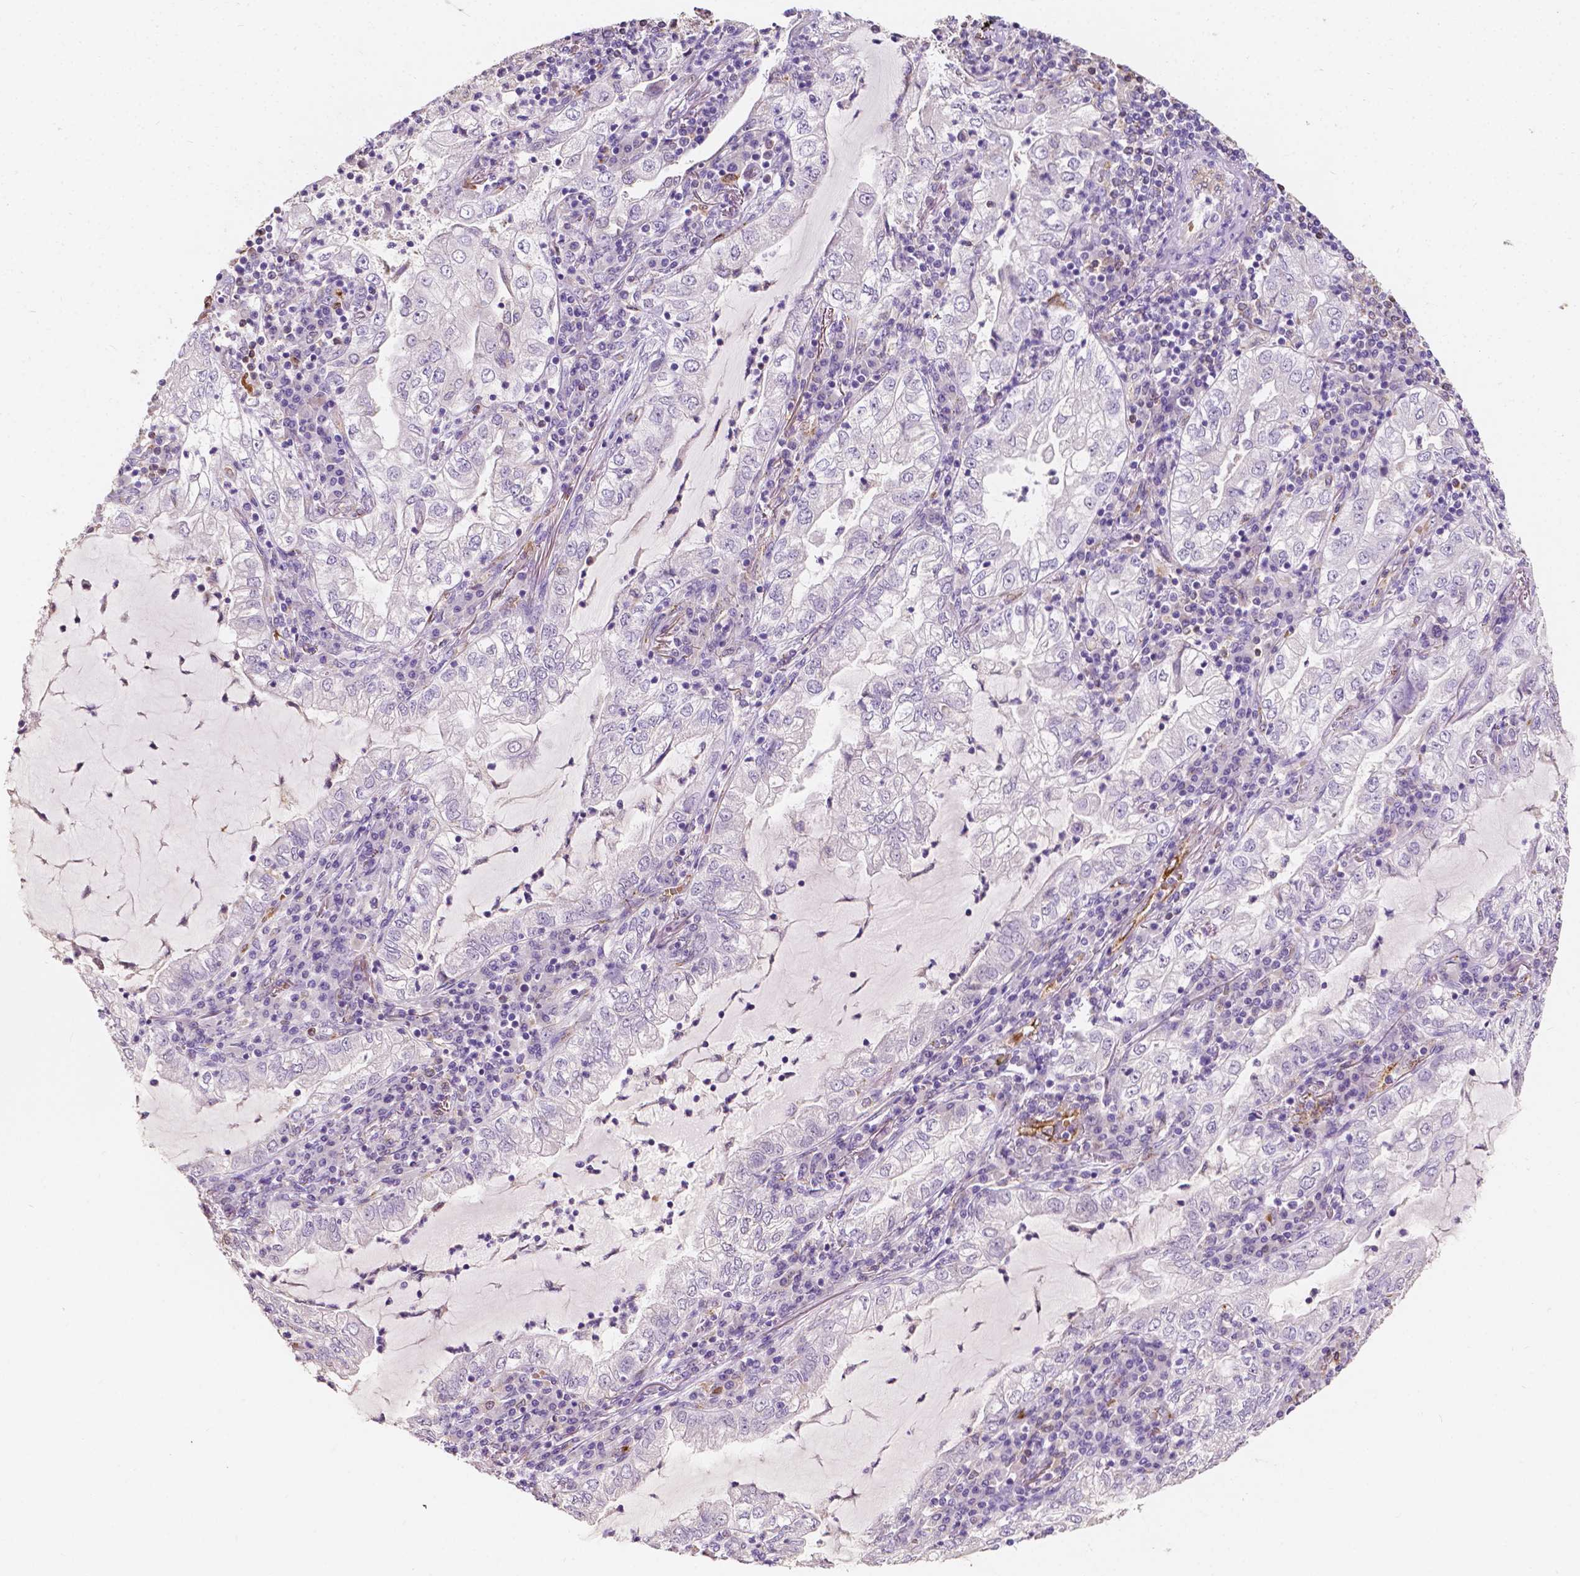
{"staining": {"intensity": "negative", "quantity": "none", "location": "none"}, "tissue": "lung cancer", "cell_type": "Tumor cells", "image_type": "cancer", "snomed": [{"axis": "morphology", "description": "Adenocarcinoma, NOS"}, {"axis": "topography", "description": "Lung"}], "caption": "This micrograph is of lung adenocarcinoma stained with immunohistochemistry to label a protein in brown with the nuclei are counter-stained blue. There is no staining in tumor cells.", "gene": "SLC22A4", "patient": {"sex": "female", "age": 73}}